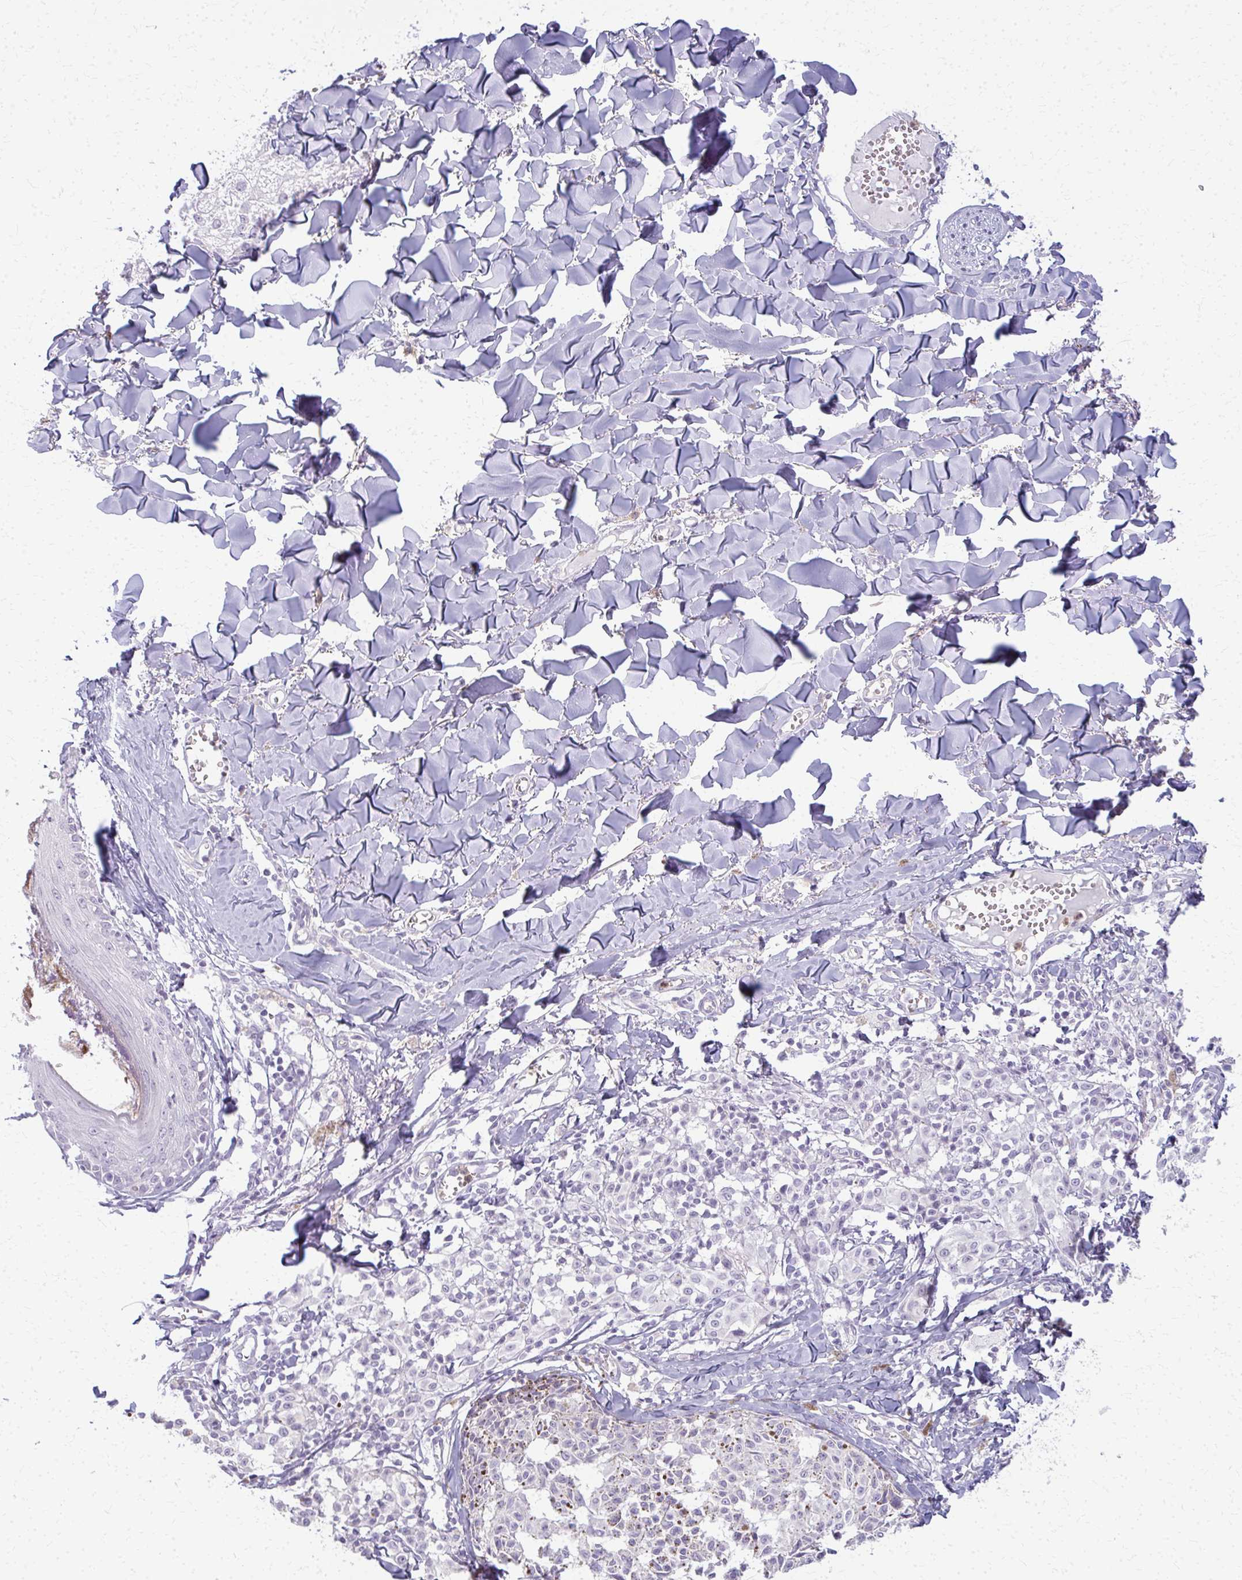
{"staining": {"intensity": "negative", "quantity": "none", "location": "none"}, "tissue": "melanoma", "cell_type": "Tumor cells", "image_type": "cancer", "snomed": [{"axis": "morphology", "description": "Malignant melanoma, NOS"}, {"axis": "topography", "description": "Skin"}], "caption": "Immunohistochemistry of human malignant melanoma shows no staining in tumor cells. The staining is performed using DAB (3,3'-diaminobenzidine) brown chromogen with nuclei counter-stained in using hematoxylin.", "gene": "CA3", "patient": {"sex": "female", "age": 43}}